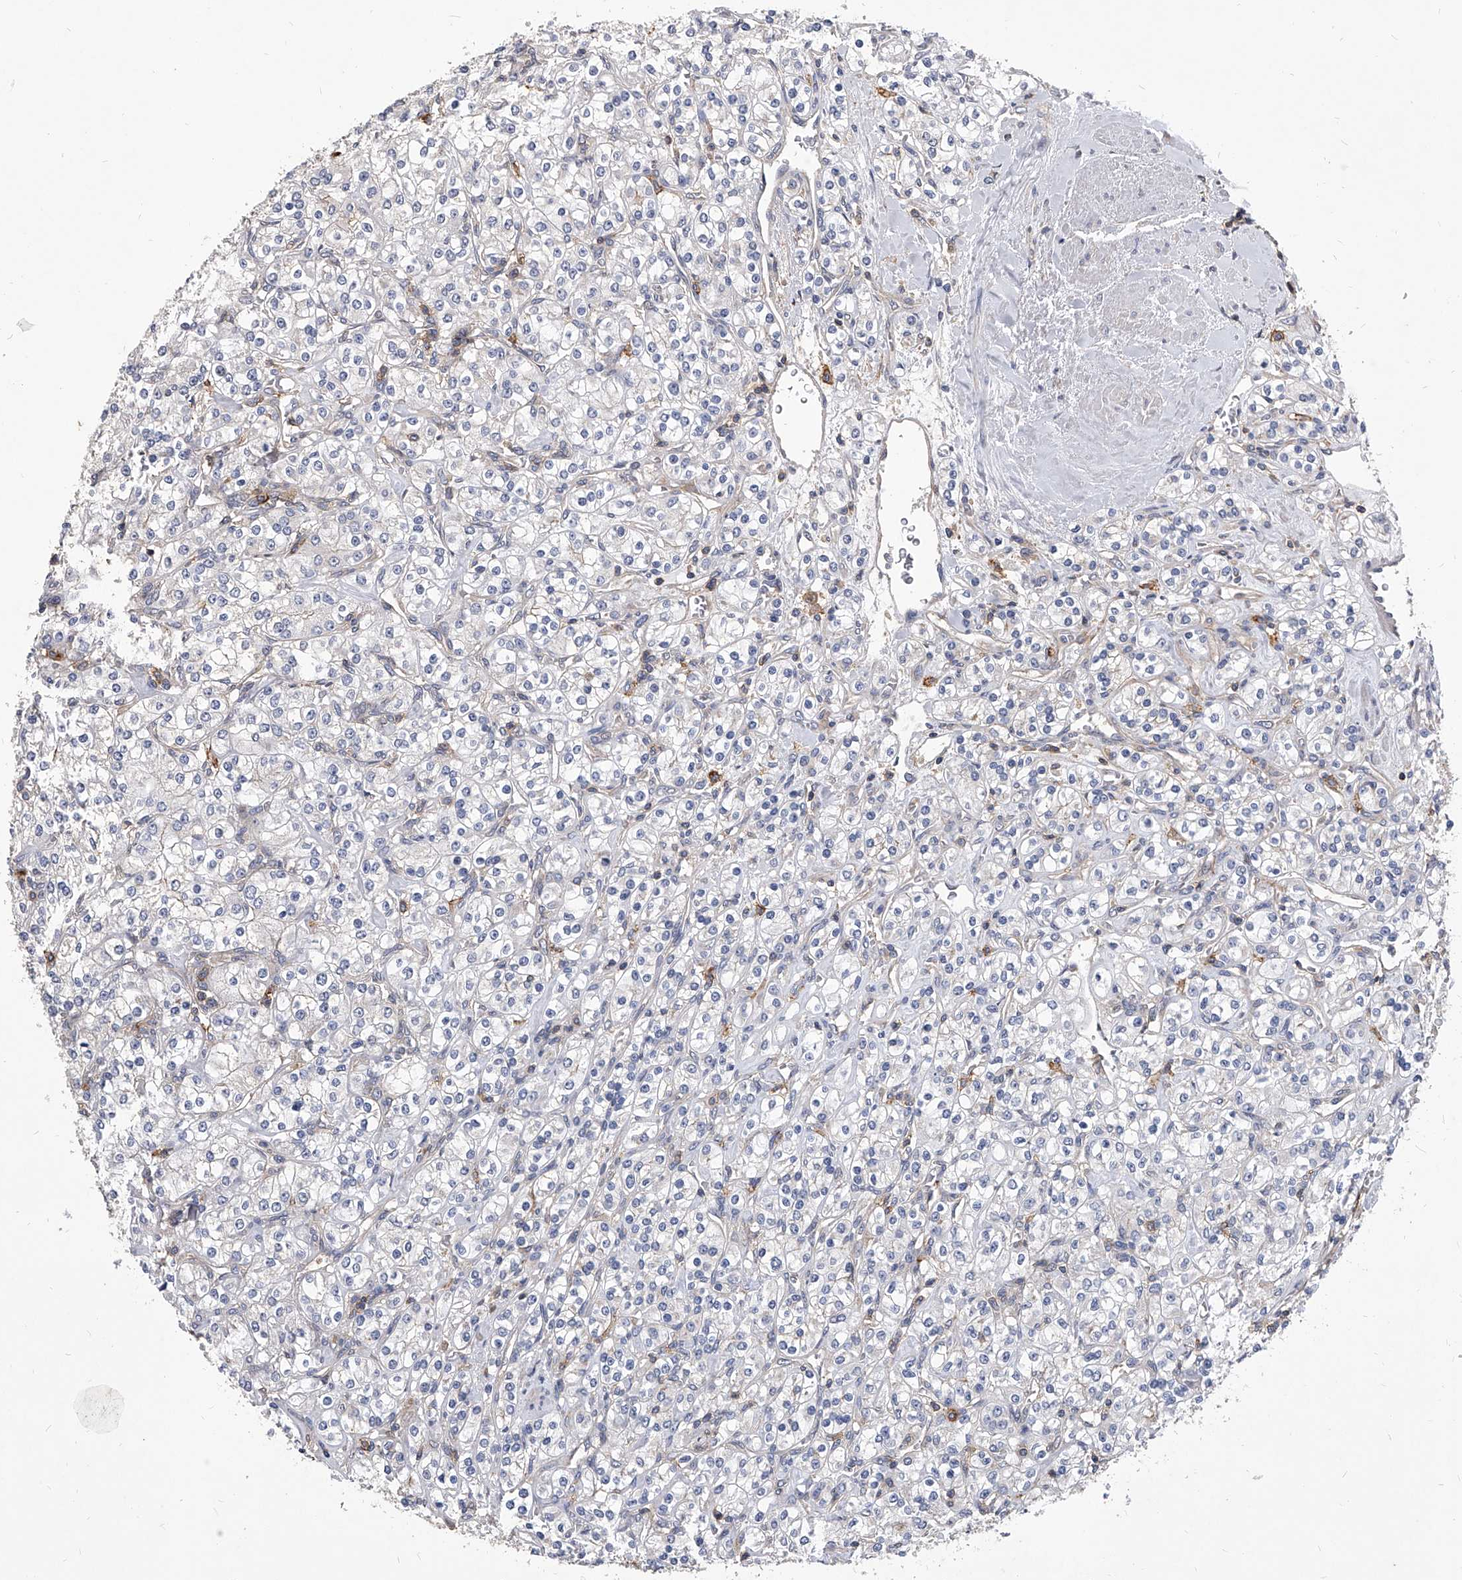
{"staining": {"intensity": "negative", "quantity": "none", "location": "none"}, "tissue": "renal cancer", "cell_type": "Tumor cells", "image_type": "cancer", "snomed": [{"axis": "morphology", "description": "Adenocarcinoma, NOS"}, {"axis": "topography", "description": "Kidney"}], "caption": "A histopathology image of human renal cancer (adenocarcinoma) is negative for staining in tumor cells.", "gene": "ATG5", "patient": {"sex": "male", "age": 77}}